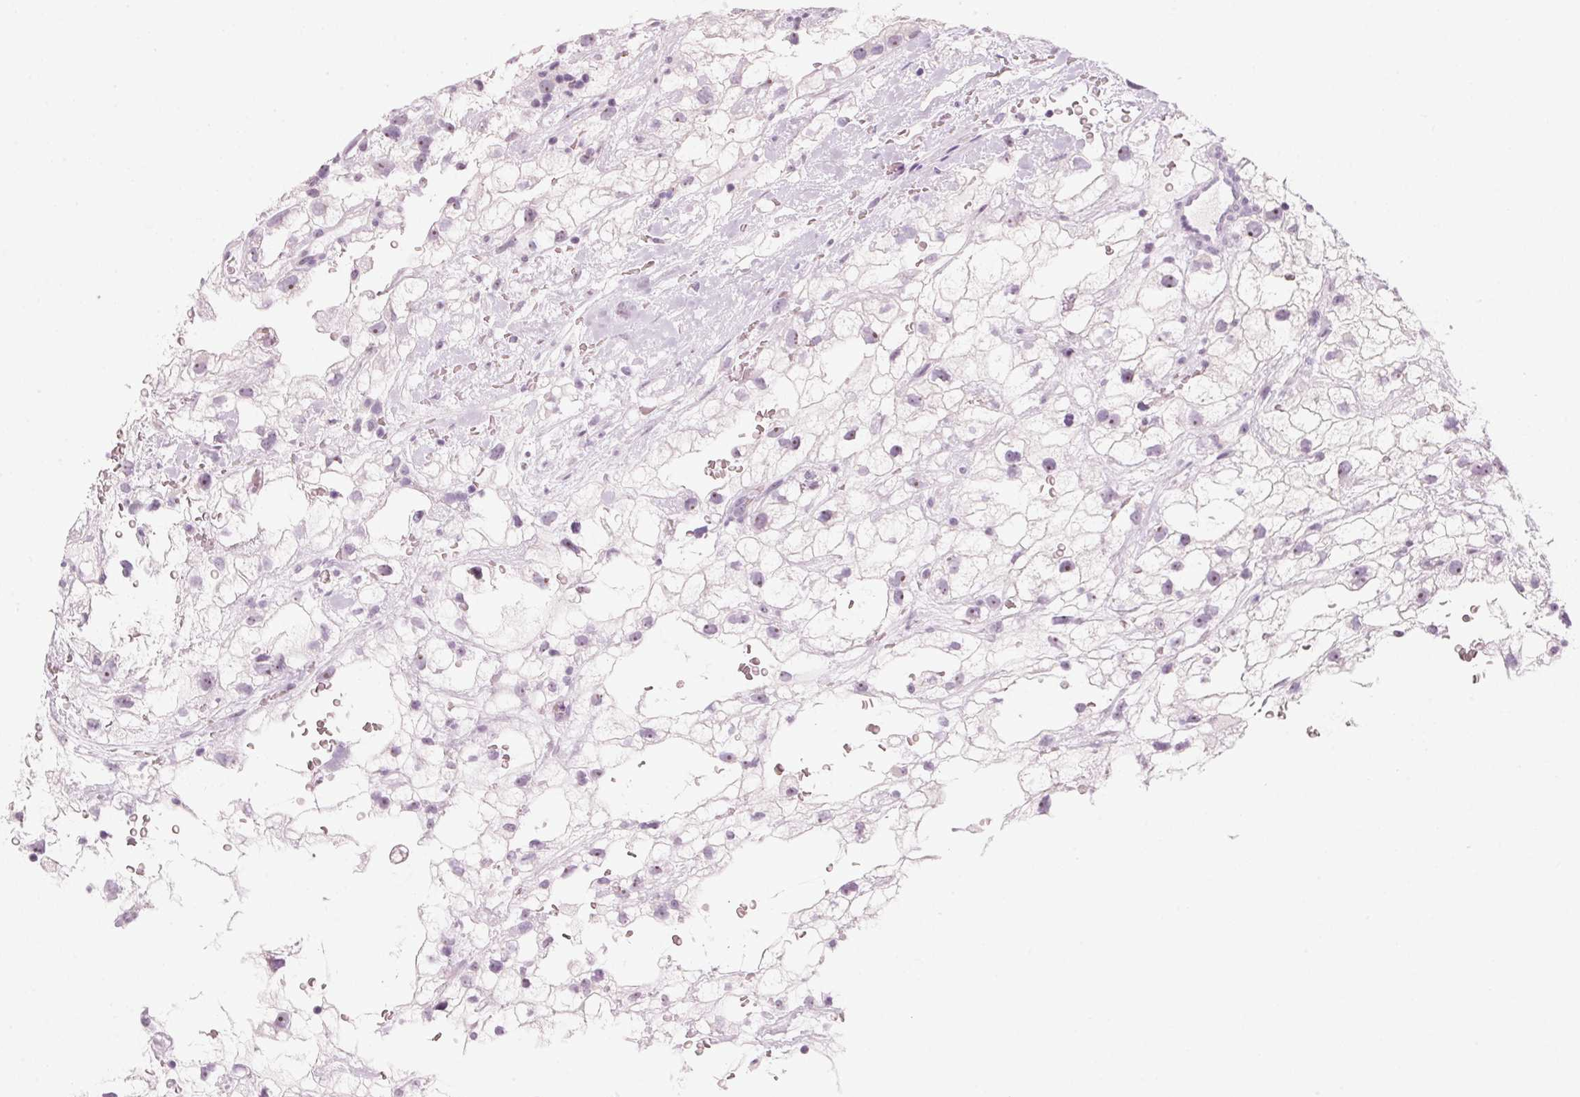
{"staining": {"intensity": "negative", "quantity": "none", "location": "none"}, "tissue": "renal cancer", "cell_type": "Tumor cells", "image_type": "cancer", "snomed": [{"axis": "morphology", "description": "Adenocarcinoma, NOS"}, {"axis": "topography", "description": "Kidney"}], "caption": "The micrograph displays no staining of tumor cells in adenocarcinoma (renal).", "gene": "DNTTIP2", "patient": {"sex": "male", "age": 59}}